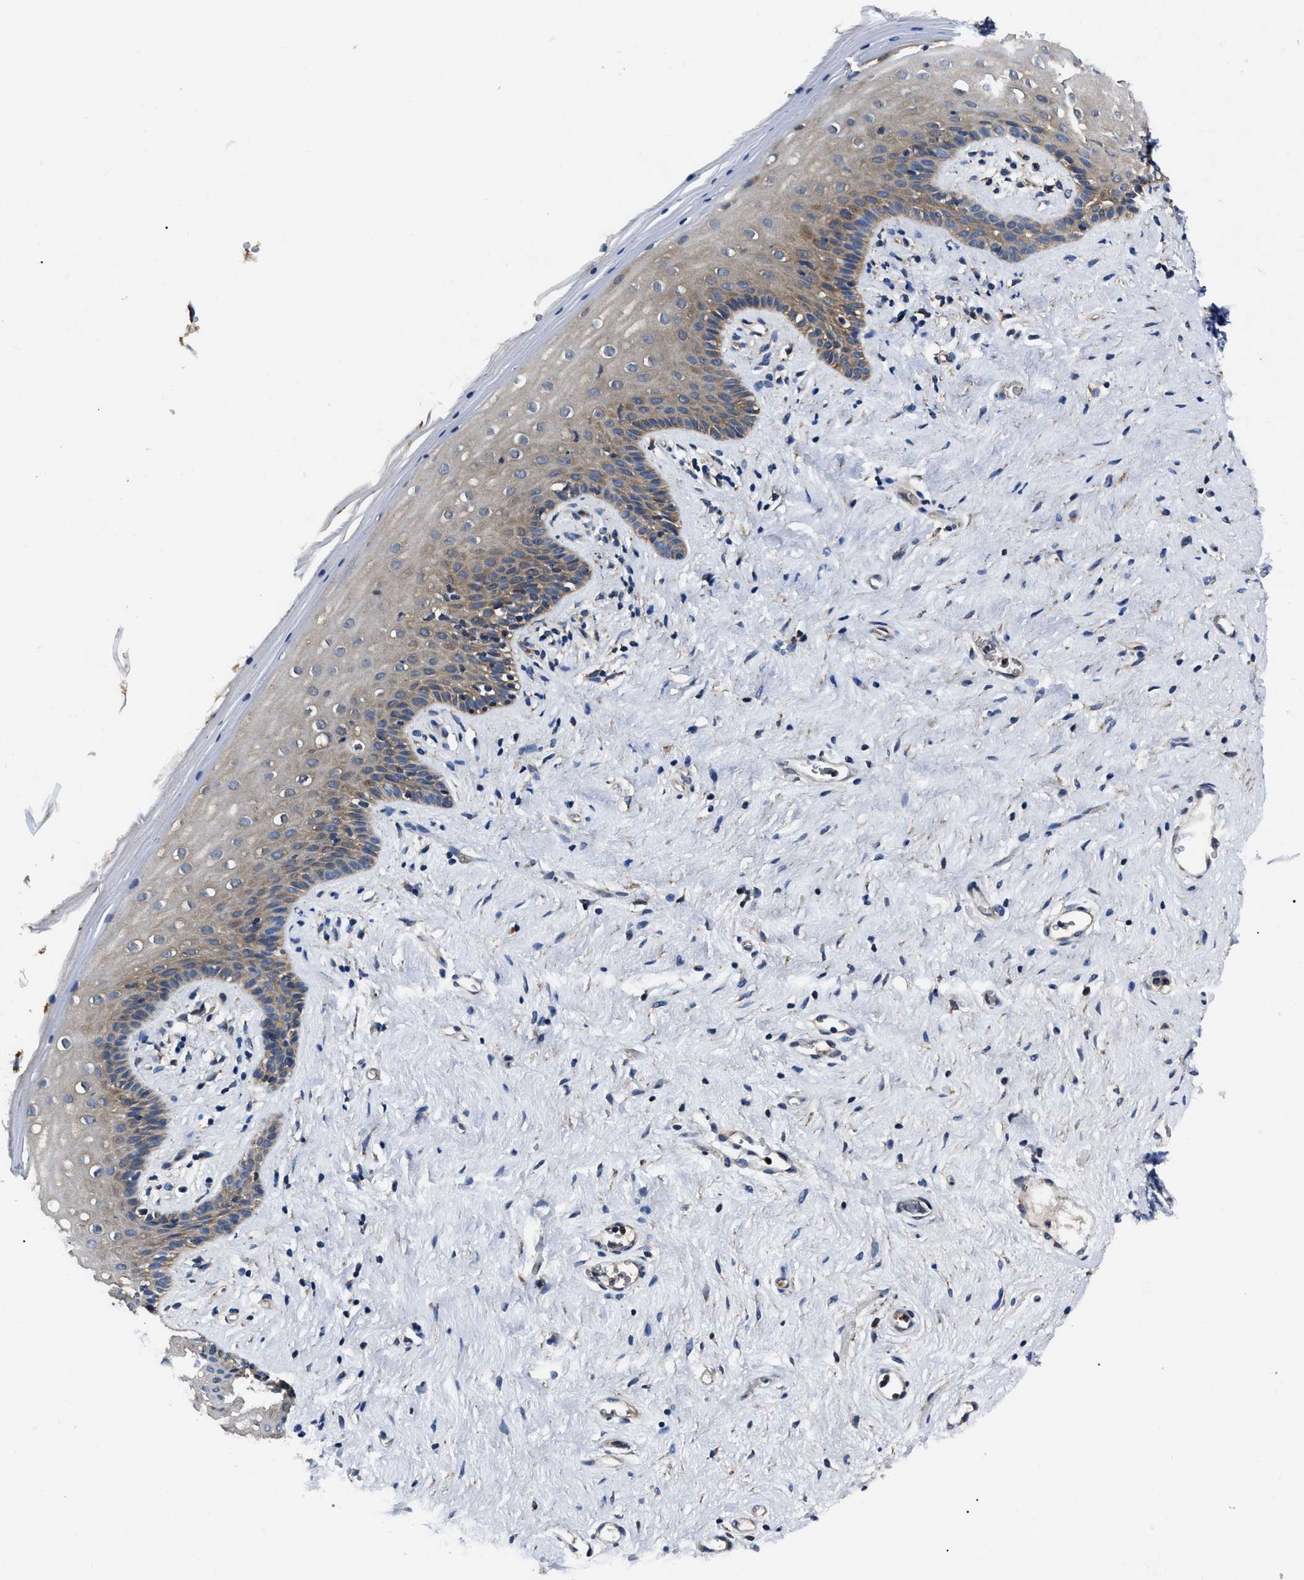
{"staining": {"intensity": "weak", "quantity": ">75%", "location": "cytoplasmic/membranous"}, "tissue": "vagina", "cell_type": "Squamous epithelial cells", "image_type": "normal", "snomed": [{"axis": "morphology", "description": "Normal tissue, NOS"}, {"axis": "topography", "description": "Vagina"}], "caption": "This photomicrograph demonstrates immunohistochemistry (IHC) staining of normal human vagina, with low weak cytoplasmic/membranous positivity in about >75% of squamous epithelial cells.", "gene": "GET4", "patient": {"sex": "female", "age": 44}}